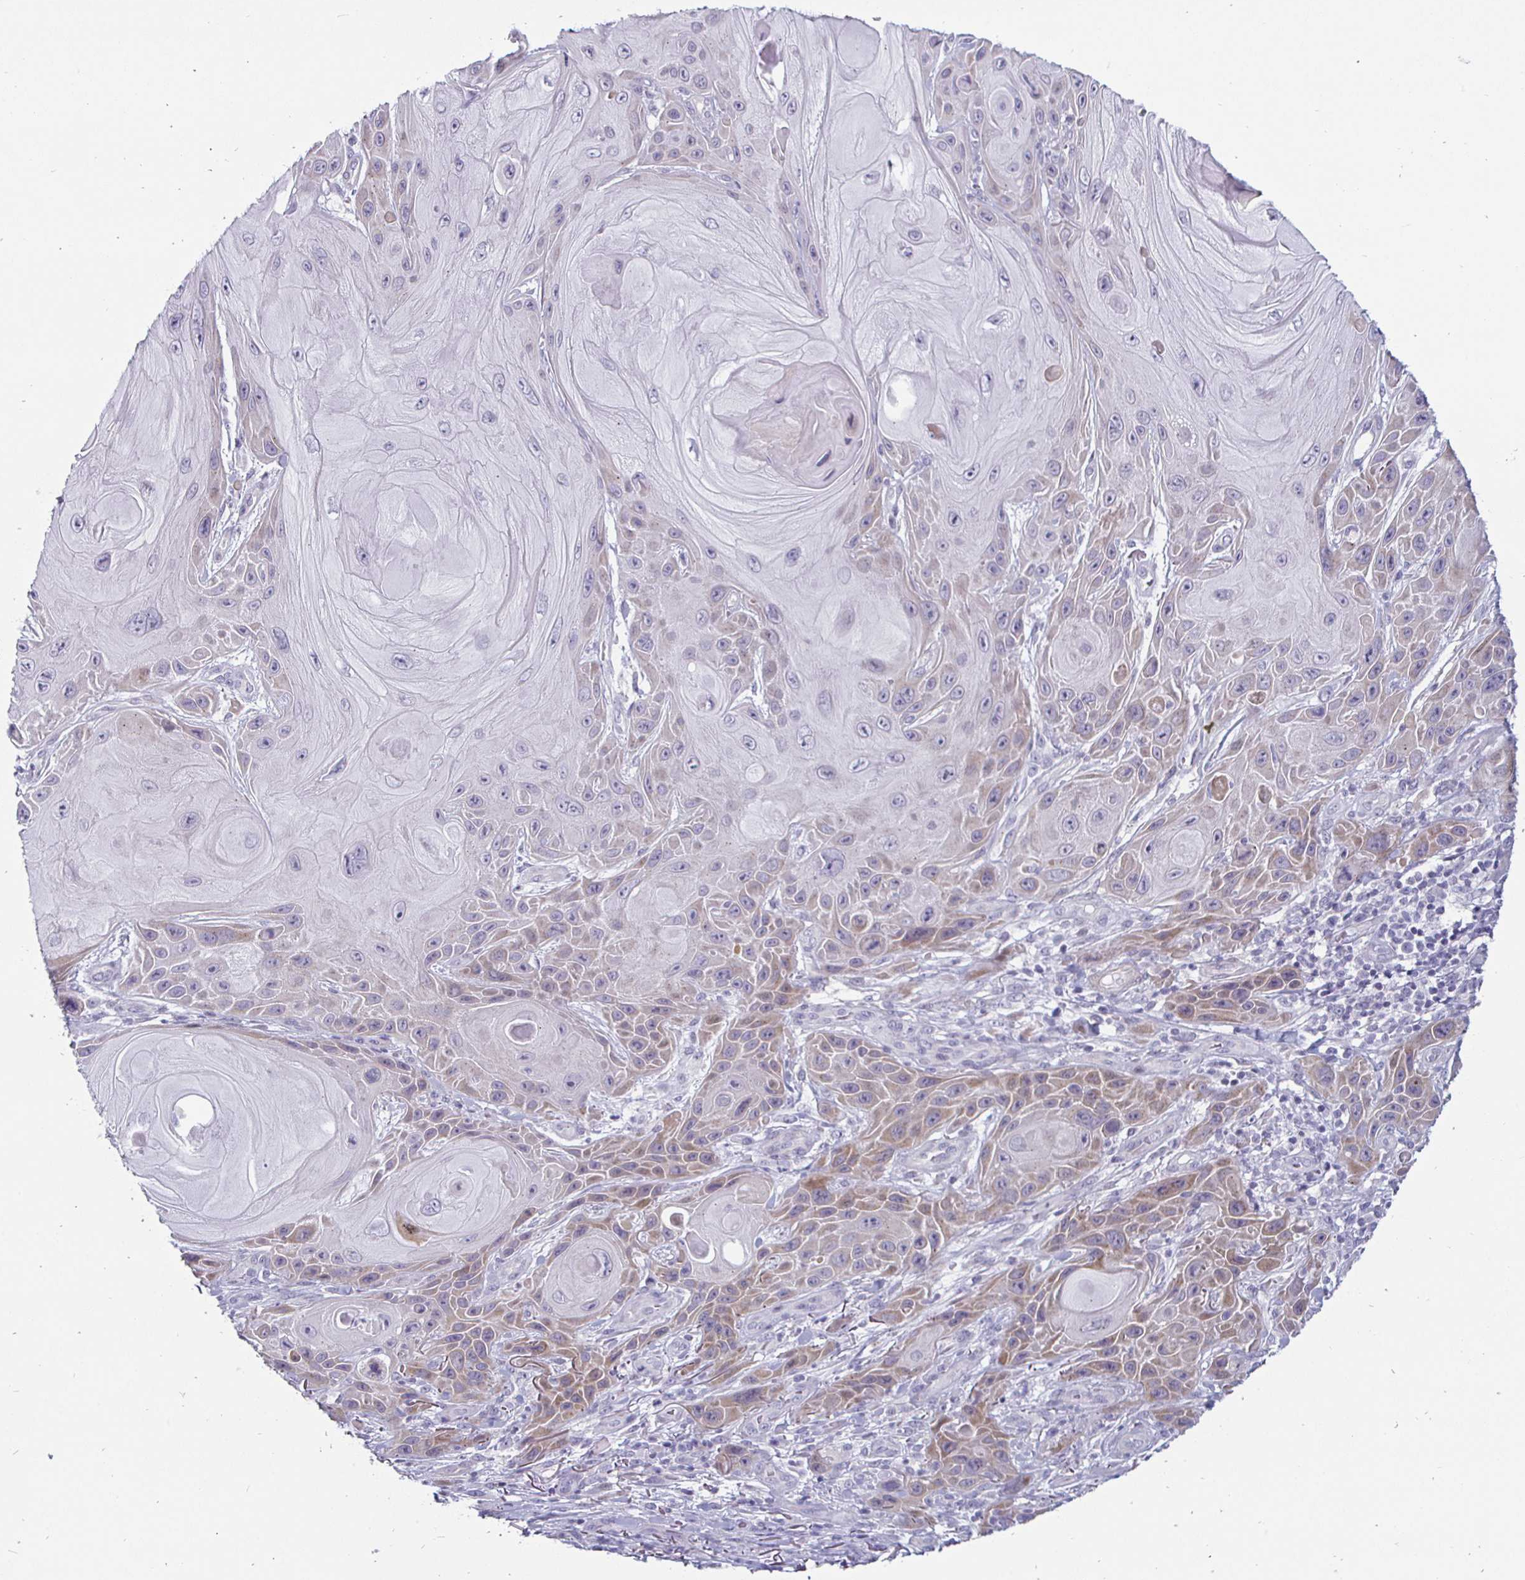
{"staining": {"intensity": "weak", "quantity": "25%-75%", "location": "cytoplasmic/membranous"}, "tissue": "skin cancer", "cell_type": "Tumor cells", "image_type": "cancer", "snomed": [{"axis": "morphology", "description": "Squamous cell carcinoma, NOS"}, {"axis": "topography", "description": "Skin"}], "caption": "The image shows a brown stain indicating the presence of a protein in the cytoplasmic/membranous of tumor cells in skin cancer. The protein is stained brown, and the nuclei are stained in blue (DAB IHC with brightfield microscopy, high magnification).", "gene": "DMRTB1", "patient": {"sex": "female", "age": 94}}